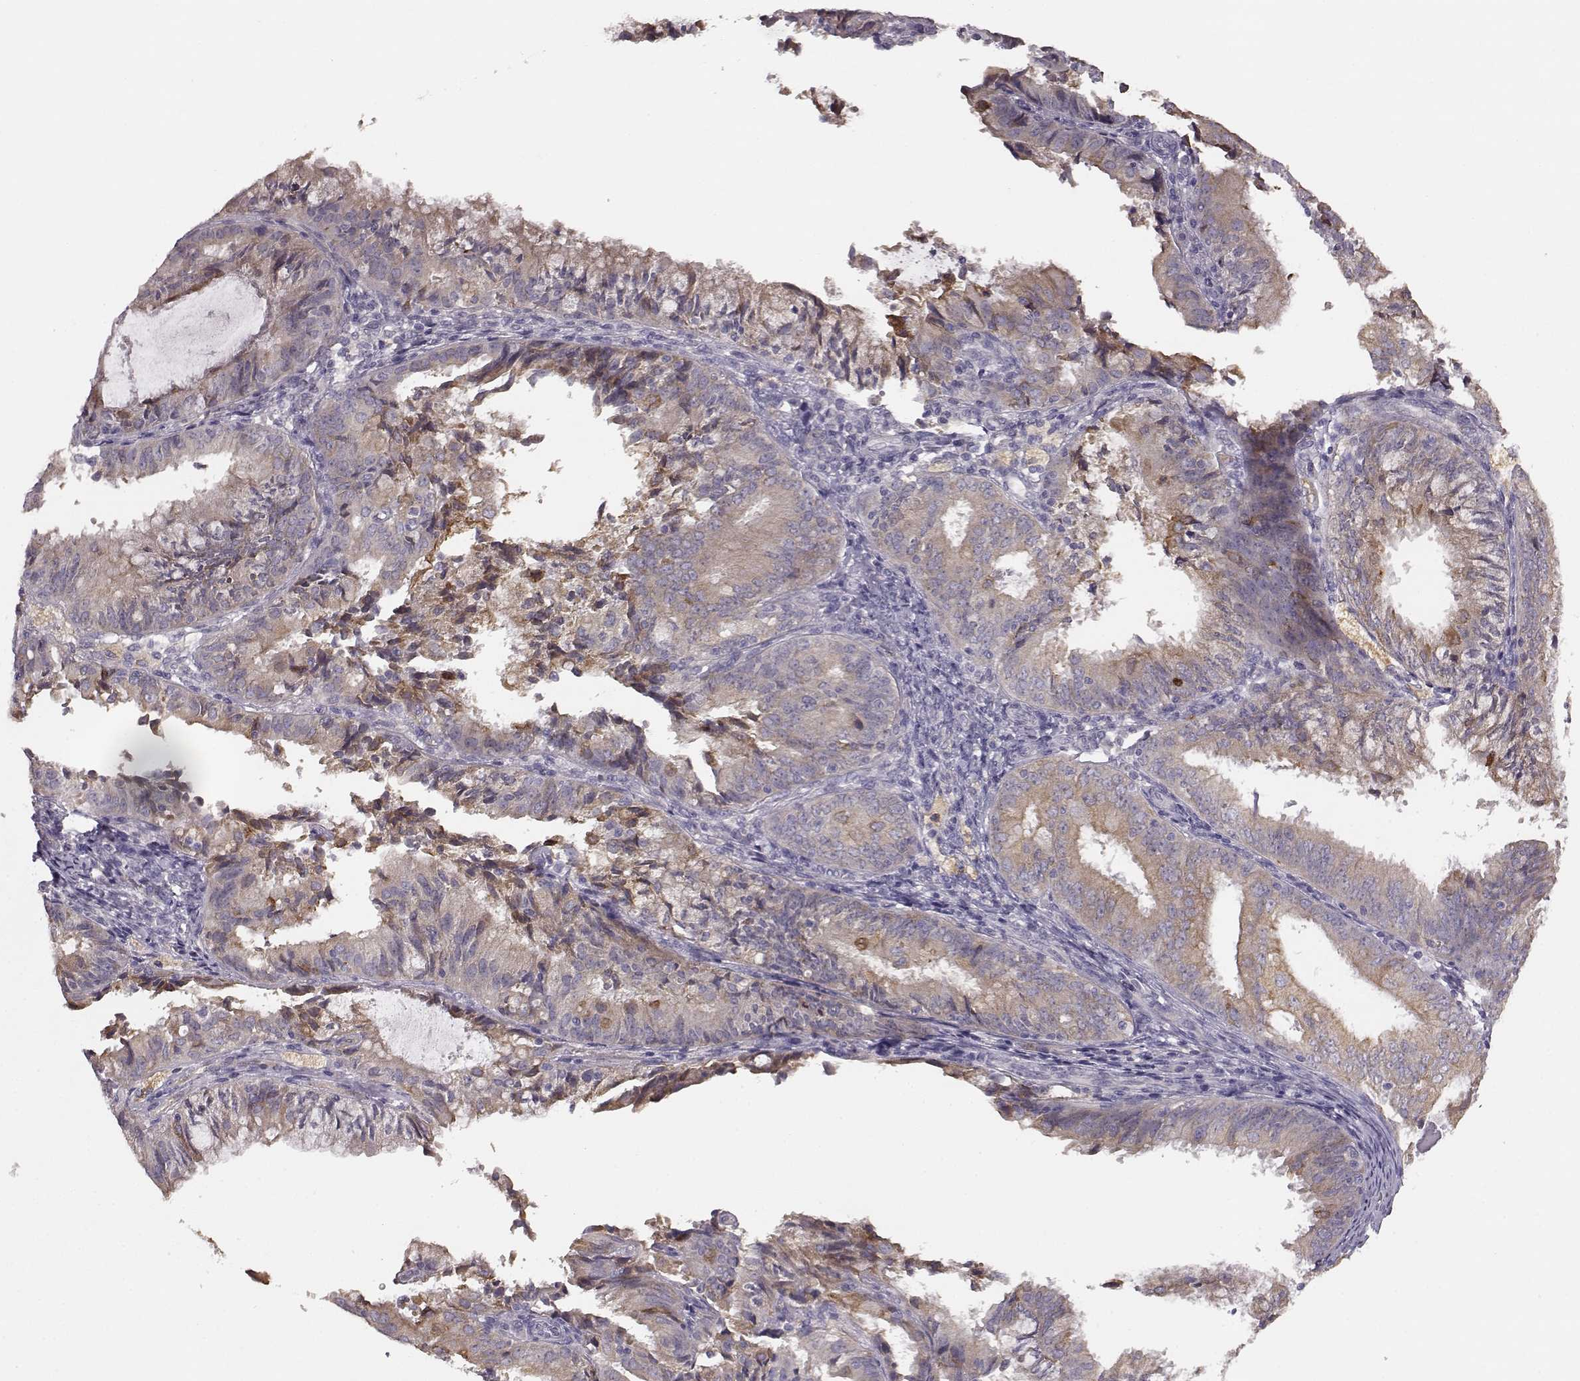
{"staining": {"intensity": "weak", "quantity": ">75%", "location": "cytoplasmic/membranous"}, "tissue": "endometrial cancer", "cell_type": "Tumor cells", "image_type": "cancer", "snomed": [{"axis": "morphology", "description": "Adenocarcinoma, NOS"}, {"axis": "topography", "description": "Endometrium"}], "caption": "A brown stain highlights weak cytoplasmic/membranous positivity of a protein in endometrial cancer tumor cells. (brown staining indicates protein expression, while blue staining denotes nuclei).", "gene": "GHR", "patient": {"sex": "female", "age": 57}}